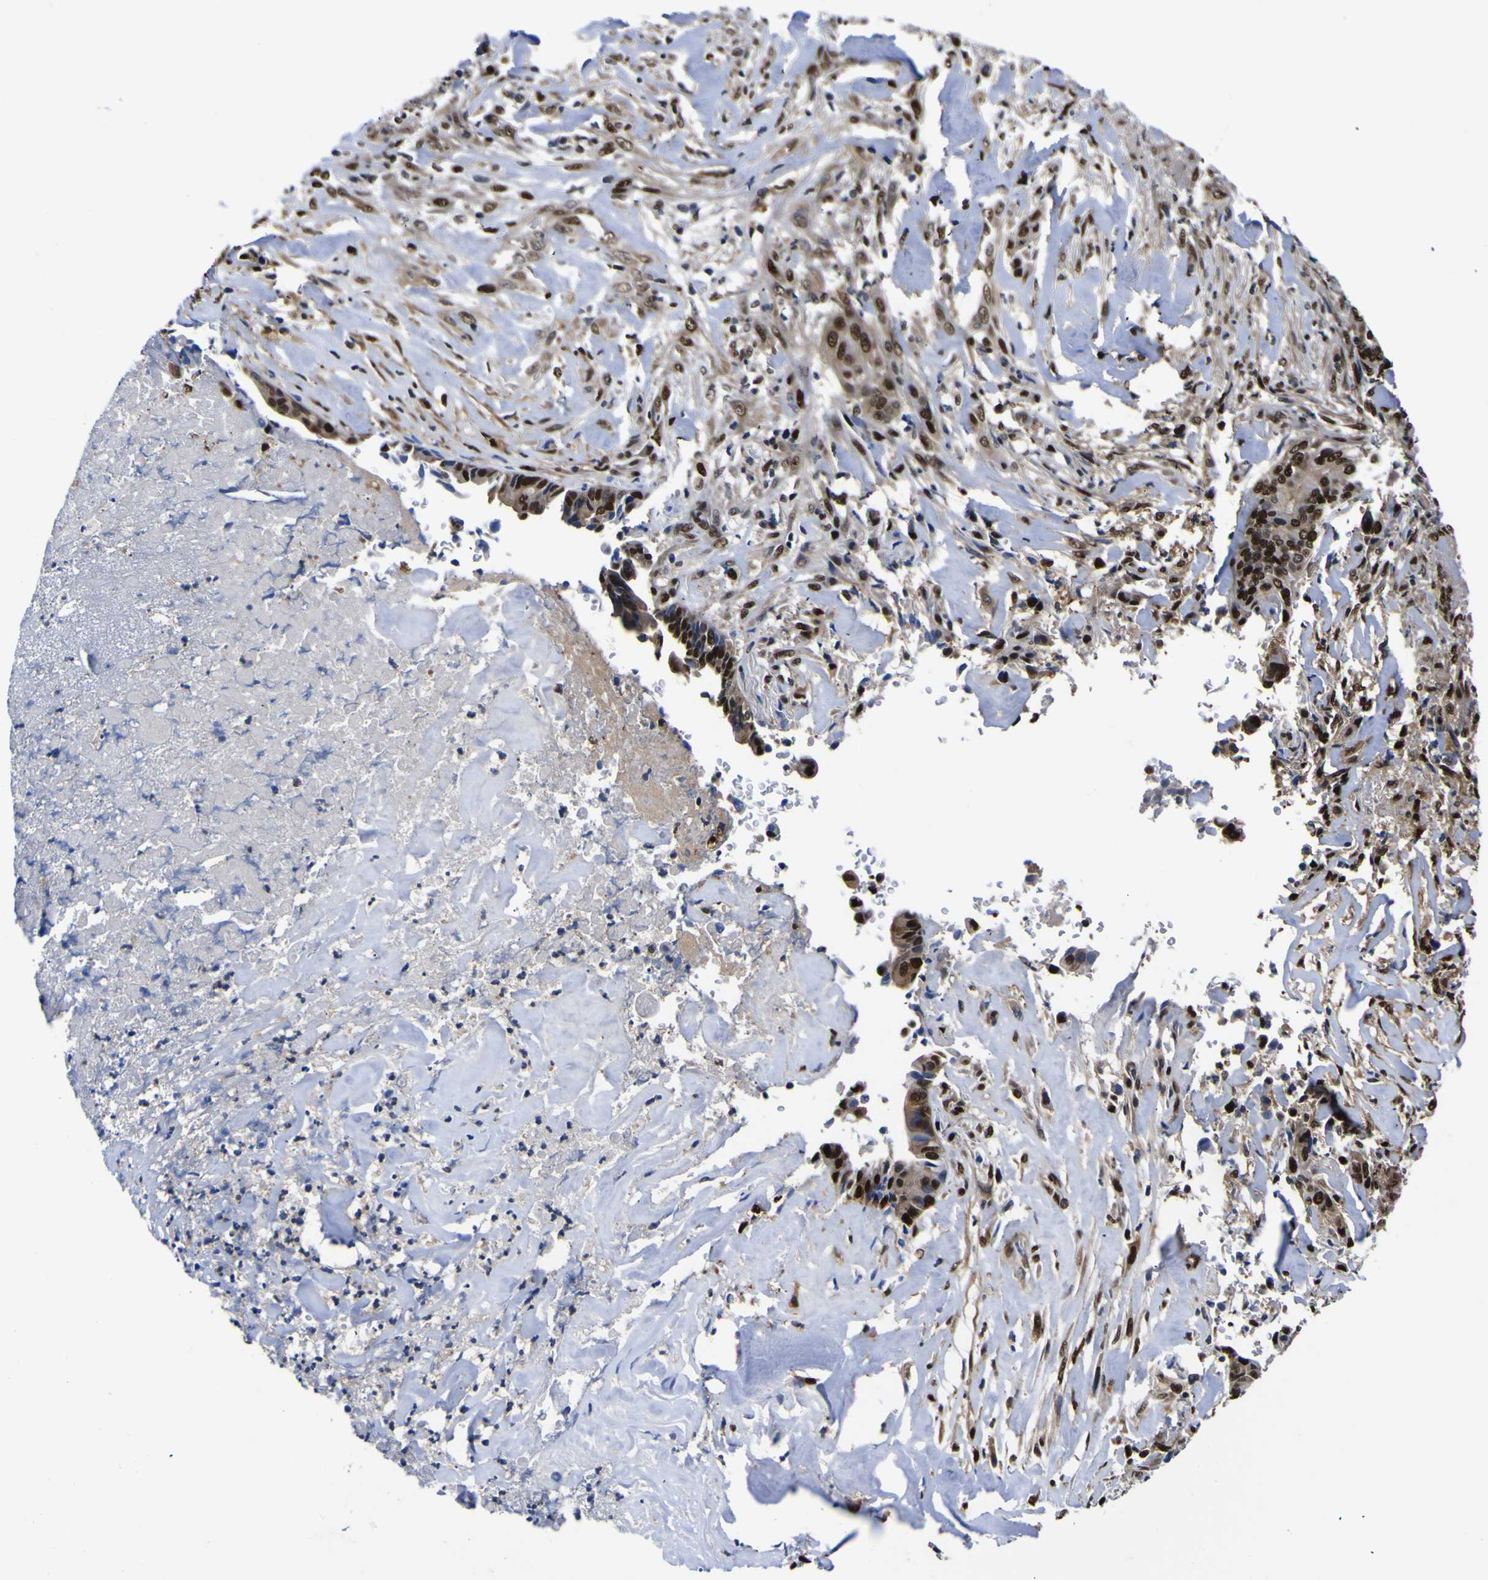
{"staining": {"intensity": "strong", "quantity": ">75%", "location": "cytoplasmic/membranous,nuclear"}, "tissue": "liver cancer", "cell_type": "Tumor cells", "image_type": "cancer", "snomed": [{"axis": "morphology", "description": "Cholangiocarcinoma"}, {"axis": "topography", "description": "Liver"}], "caption": "High-power microscopy captured an immunohistochemistry (IHC) histopathology image of liver cancer, revealing strong cytoplasmic/membranous and nuclear staining in about >75% of tumor cells.", "gene": "FAM110B", "patient": {"sex": "female", "age": 67}}